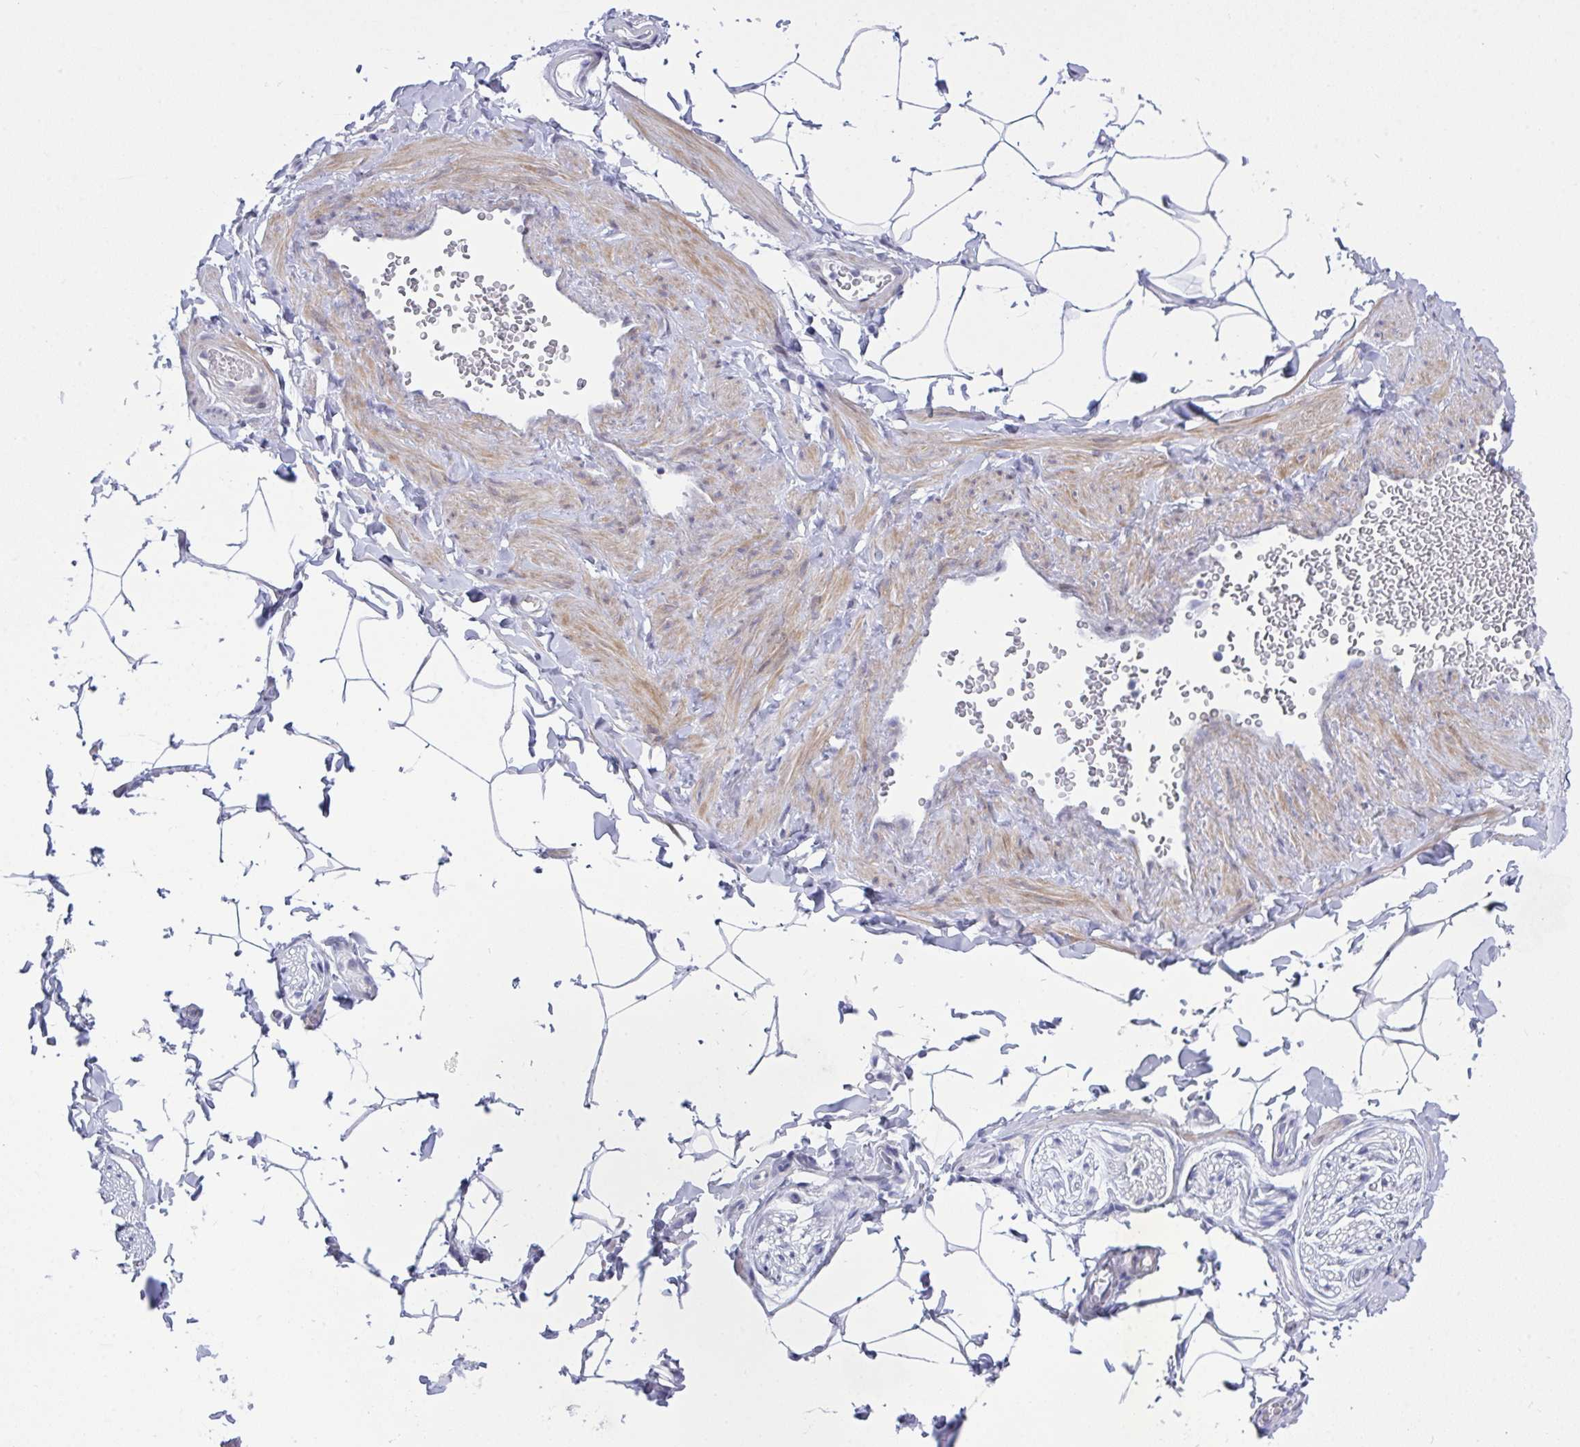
{"staining": {"intensity": "negative", "quantity": "none", "location": "none"}, "tissue": "adipose tissue", "cell_type": "Adipocytes", "image_type": "normal", "snomed": [{"axis": "morphology", "description": "Normal tissue, NOS"}, {"axis": "topography", "description": "Soft tissue"}, {"axis": "topography", "description": "Adipose tissue"}, {"axis": "topography", "description": "Vascular tissue"}, {"axis": "topography", "description": "Peripheral nerve tissue"}], "caption": "IHC of unremarkable human adipose tissue shows no expression in adipocytes. (DAB (3,3'-diaminobenzidine) IHC with hematoxylin counter stain).", "gene": "FBXL22", "patient": {"sex": "male", "age": 29}}